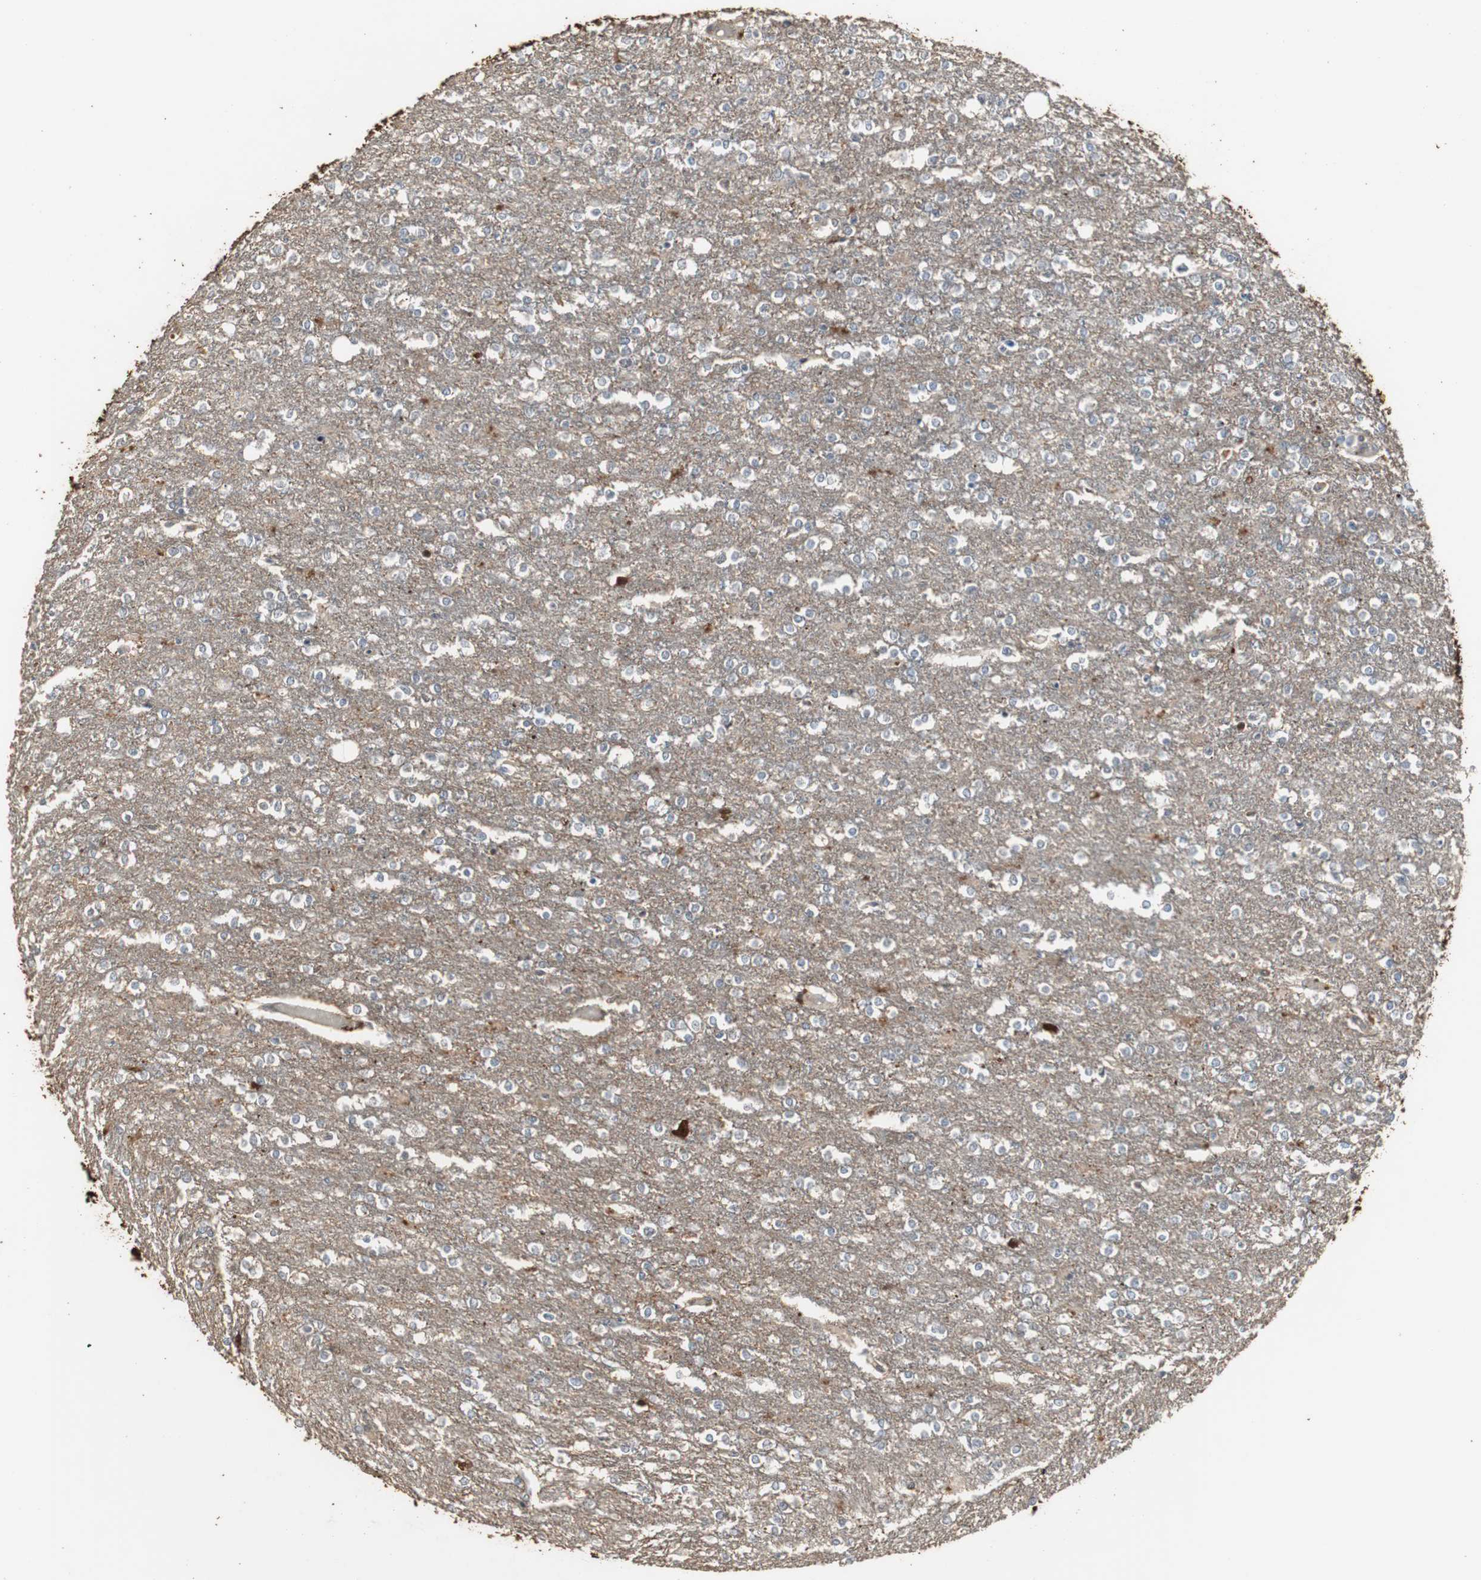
{"staining": {"intensity": "moderate", "quantity": "<25%", "location": "cytoplasmic/membranous"}, "tissue": "glioma", "cell_type": "Tumor cells", "image_type": "cancer", "snomed": [{"axis": "morphology", "description": "Glioma, malignant, High grade"}, {"axis": "topography", "description": "Cerebral cortex"}], "caption": "High-grade glioma (malignant) tissue demonstrates moderate cytoplasmic/membranous staining in approximately <25% of tumor cells, visualized by immunohistochemistry.", "gene": "HPRT1", "patient": {"sex": "male", "age": 76}}